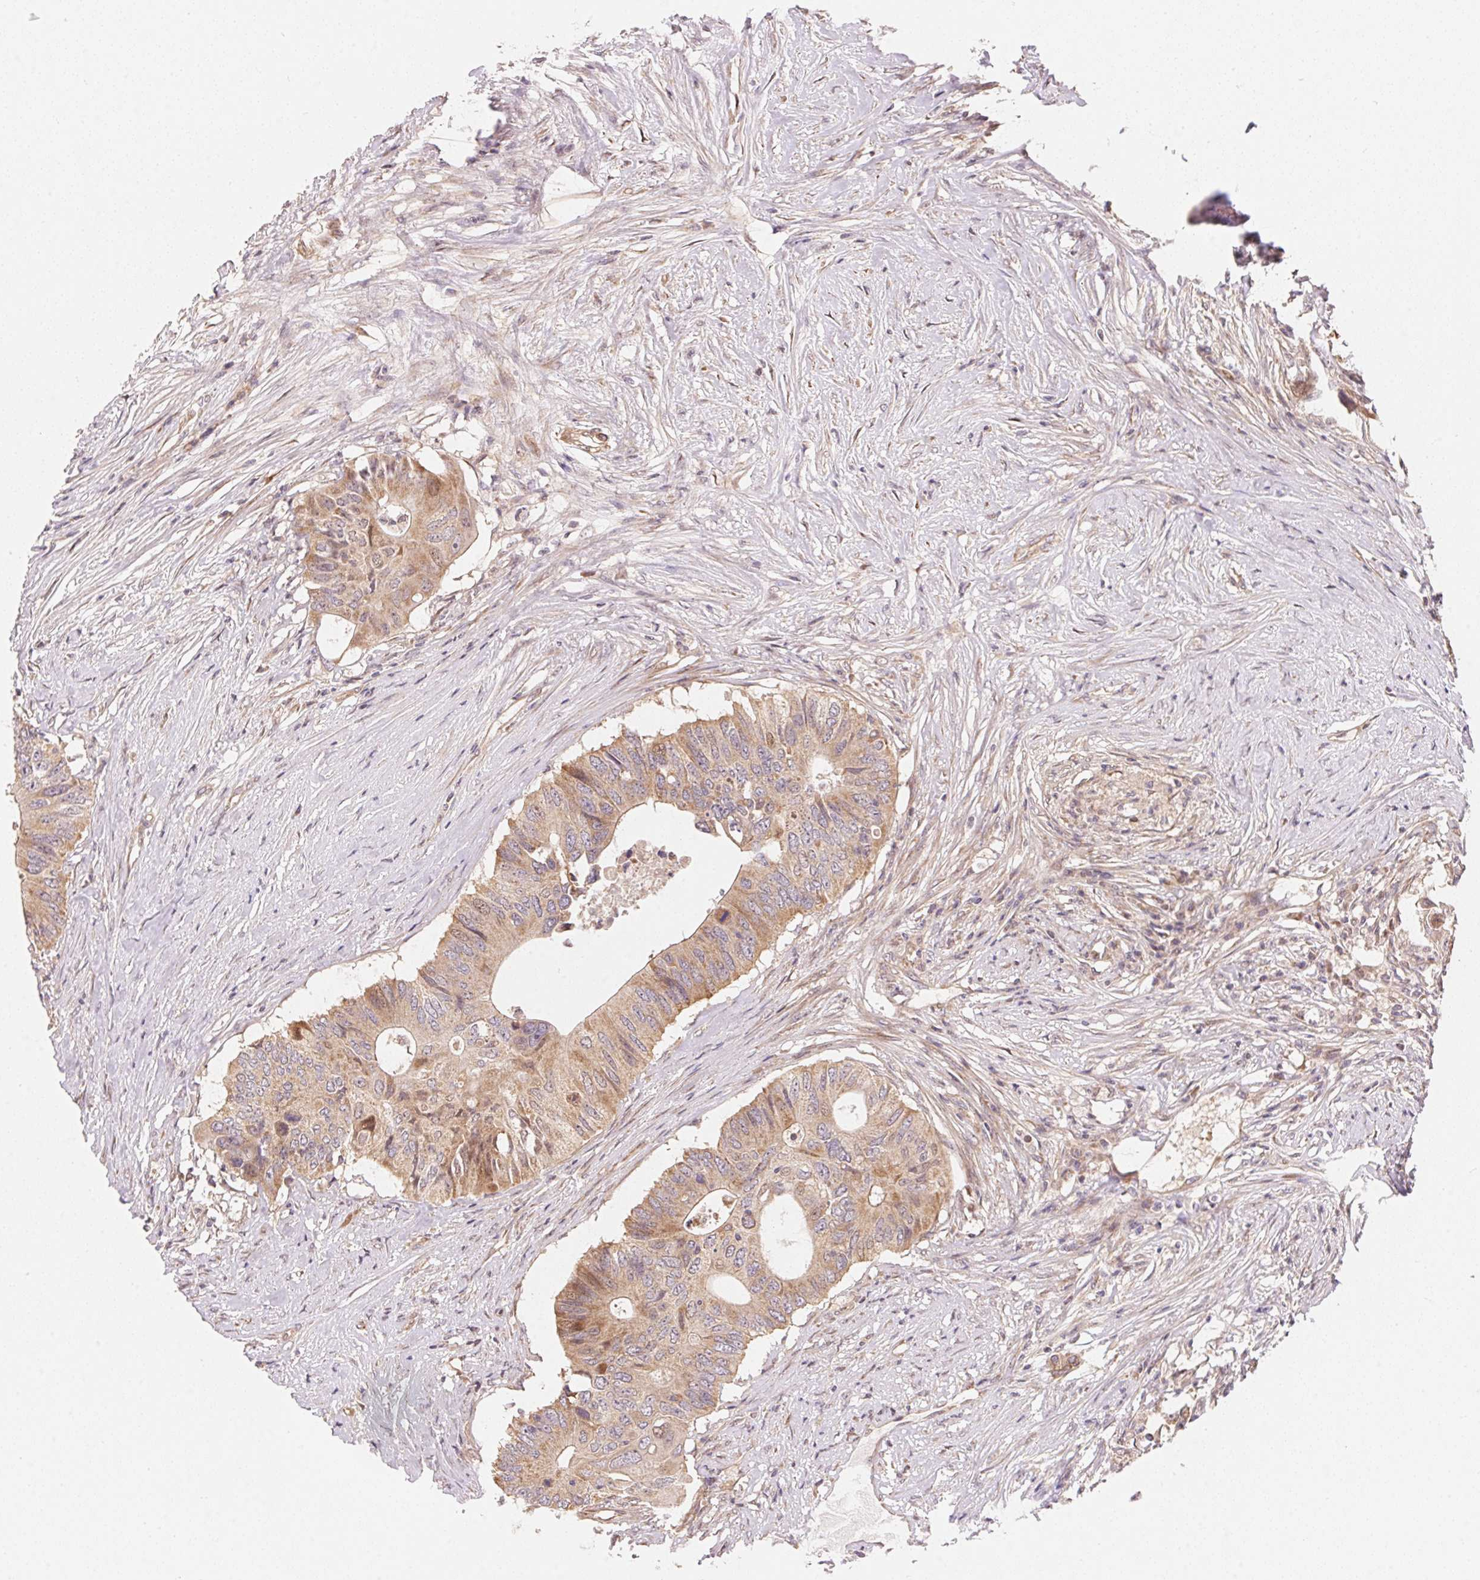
{"staining": {"intensity": "weak", "quantity": "25%-75%", "location": "cytoplasmic/membranous"}, "tissue": "colorectal cancer", "cell_type": "Tumor cells", "image_type": "cancer", "snomed": [{"axis": "morphology", "description": "Adenocarcinoma, NOS"}, {"axis": "topography", "description": "Colon"}], "caption": "Adenocarcinoma (colorectal) was stained to show a protein in brown. There is low levels of weak cytoplasmic/membranous expression in about 25%-75% of tumor cells. The staining was performed using DAB (3,3'-diaminobenzidine) to visualize the protein expression in brown, while the nuclei were stained in blue with hematoxylin (Magnification: 20x).", "gene": "TNIP2", "patient": {"sex": "male", "age": 71}}